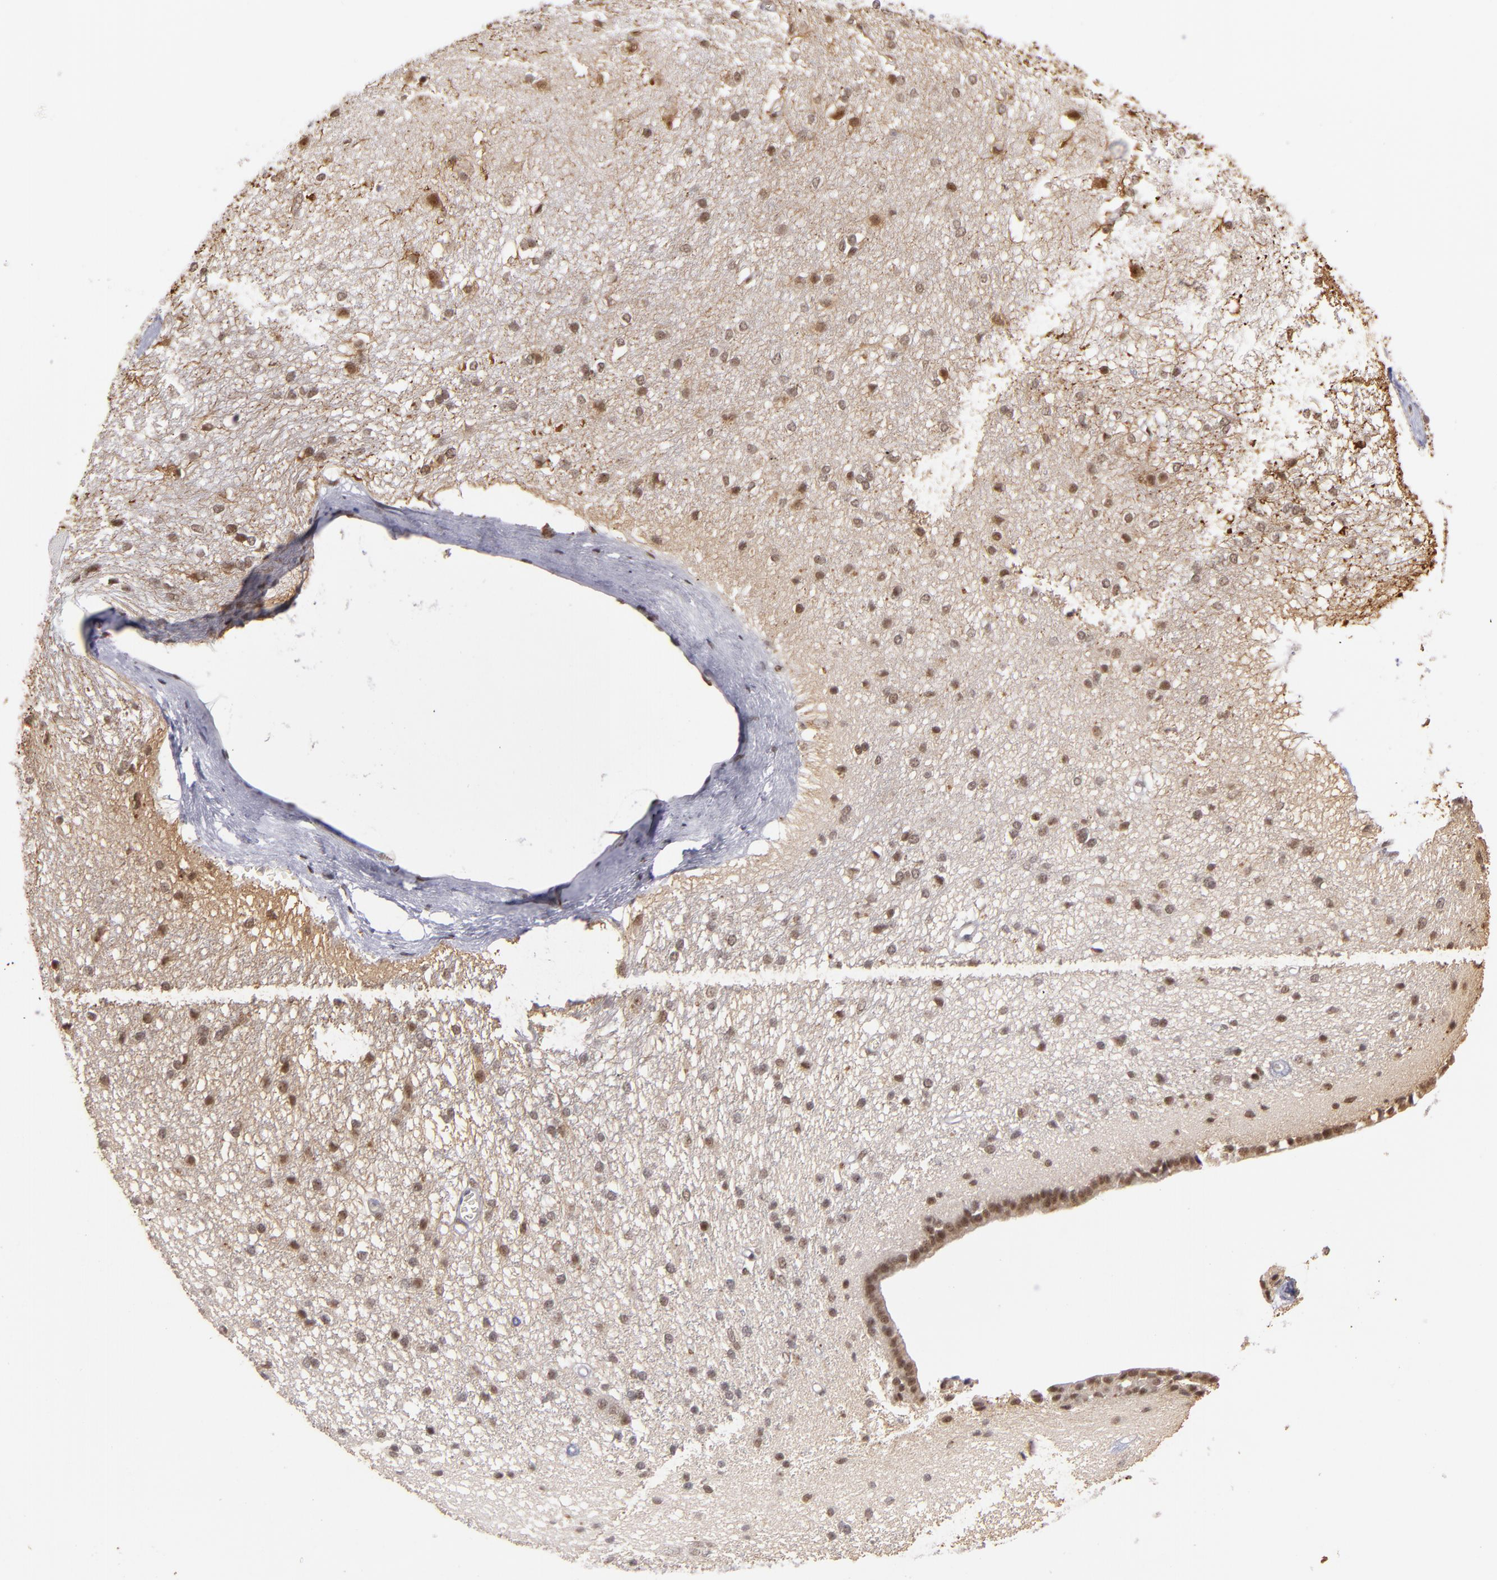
{"staining": {"intensity": "negative", "quantity": "none", "location": "none"}, "tissue": "caudate", "cell_type": "Glial cells", "image_type": "normal", "snomed": [{"axis": "morphology", "description": "Normal tissue, NOS"}, {"axis": "topography", "description": "Lateral ventricle wall"}], "caption": "This histopathology image is of unremarkable caudate stained with immunohistochemistry (IHC) to label a protein in brown with the nuclei are counter-stained blue. There is no staining in glial cells.", "gene": "MLLT3", "patient": {"sex": "female", "age": 19}}